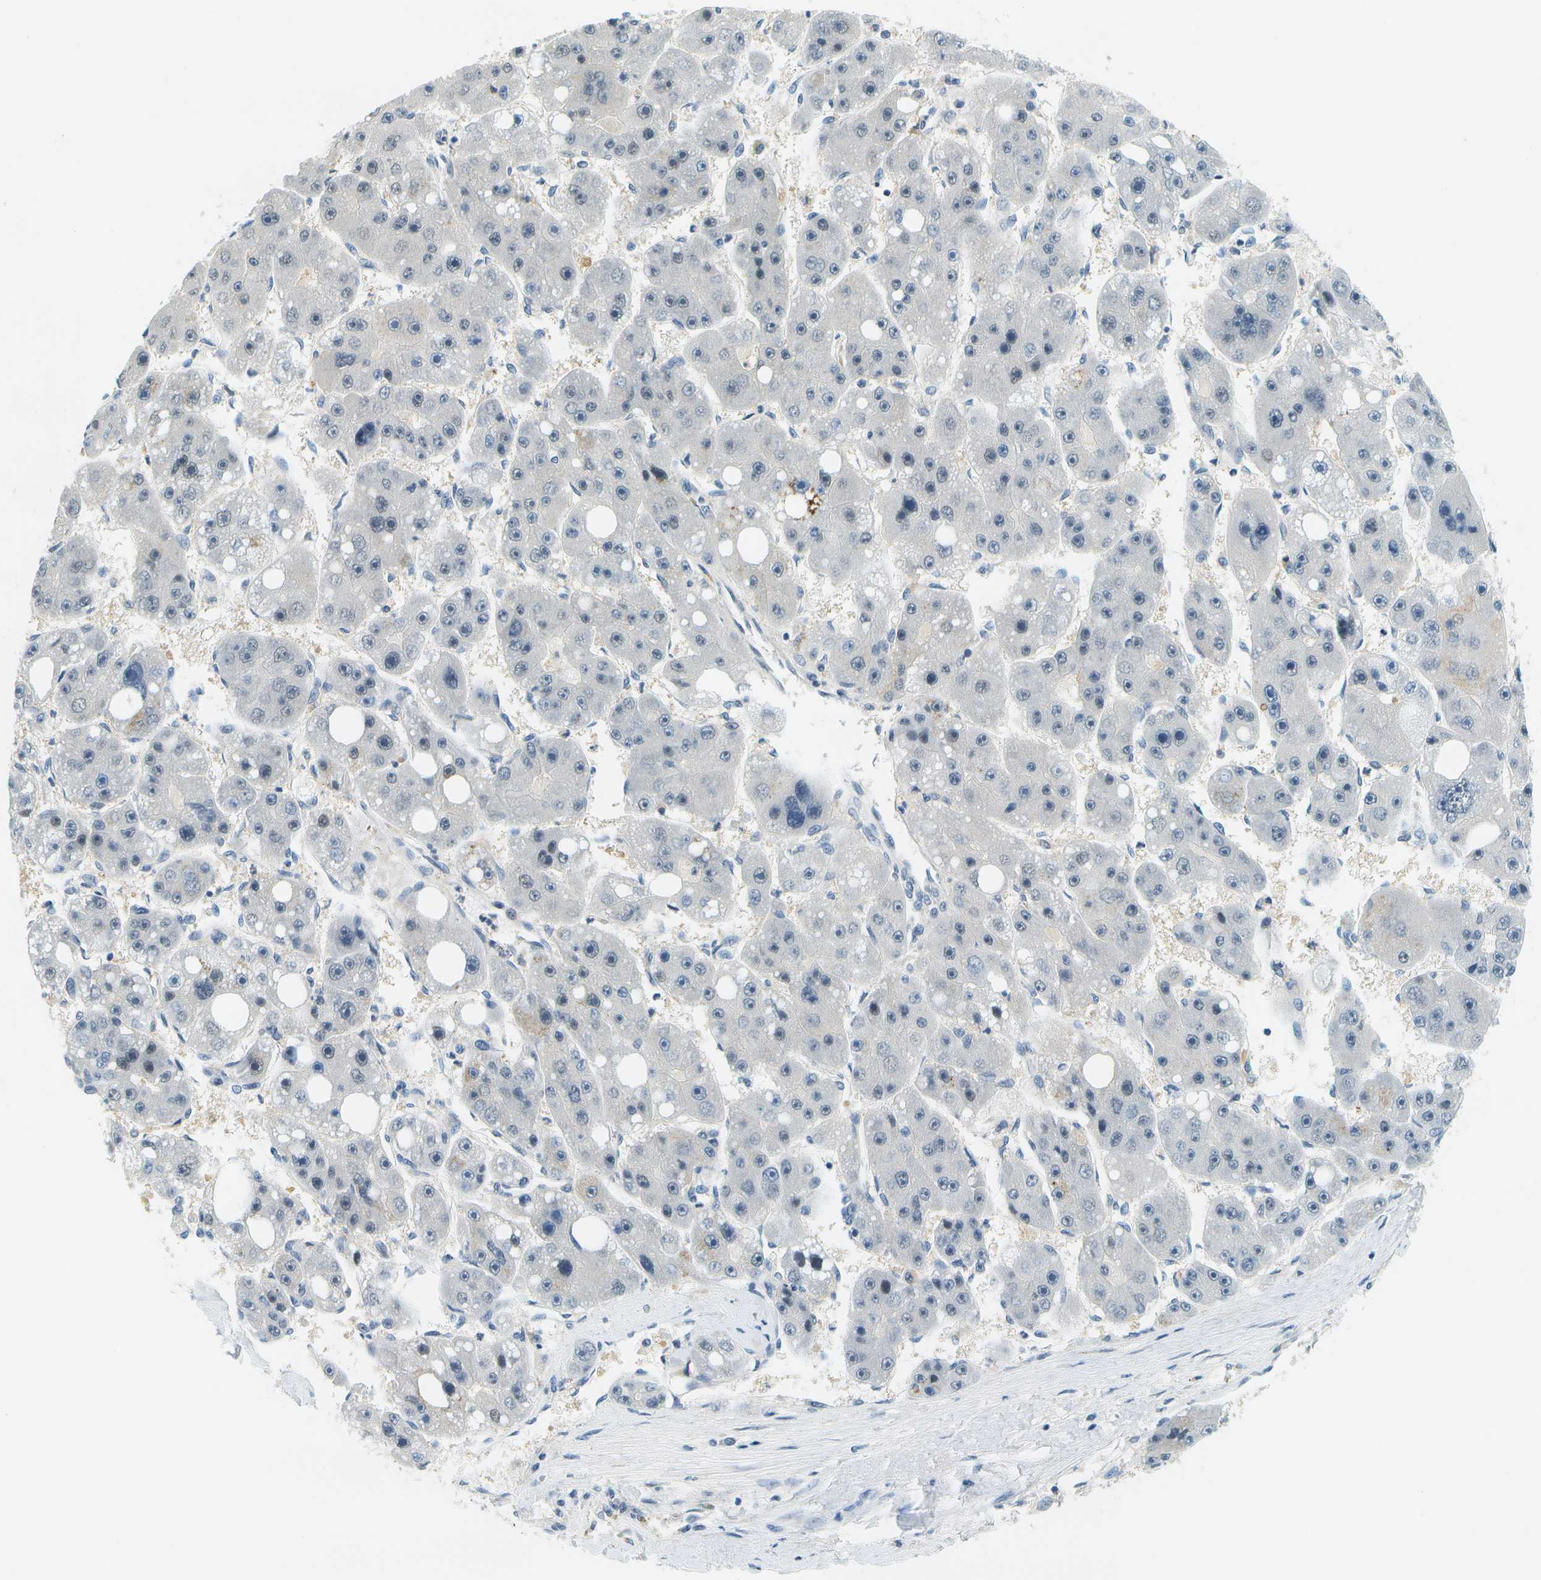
{"staining": {"intensity": "negative", "quantity": "none", "location": "none"}, "tissue": "liver cancer", "cell_type": "Tumor cells", "image_type": "cancer", "snomed": [{"axis": "morphology", "description": "Carcinoma, Hepatocellular, NOS"}, {"axis": "topography", "description": "Liver"}], "caption": "DAB immunohistochemical staining of human hepatocellular carcinoma (liver) reveals no significant expression in tumor cells.", "gene": "RASGRP2", "patient": {"sex": "female", "age": 61}}